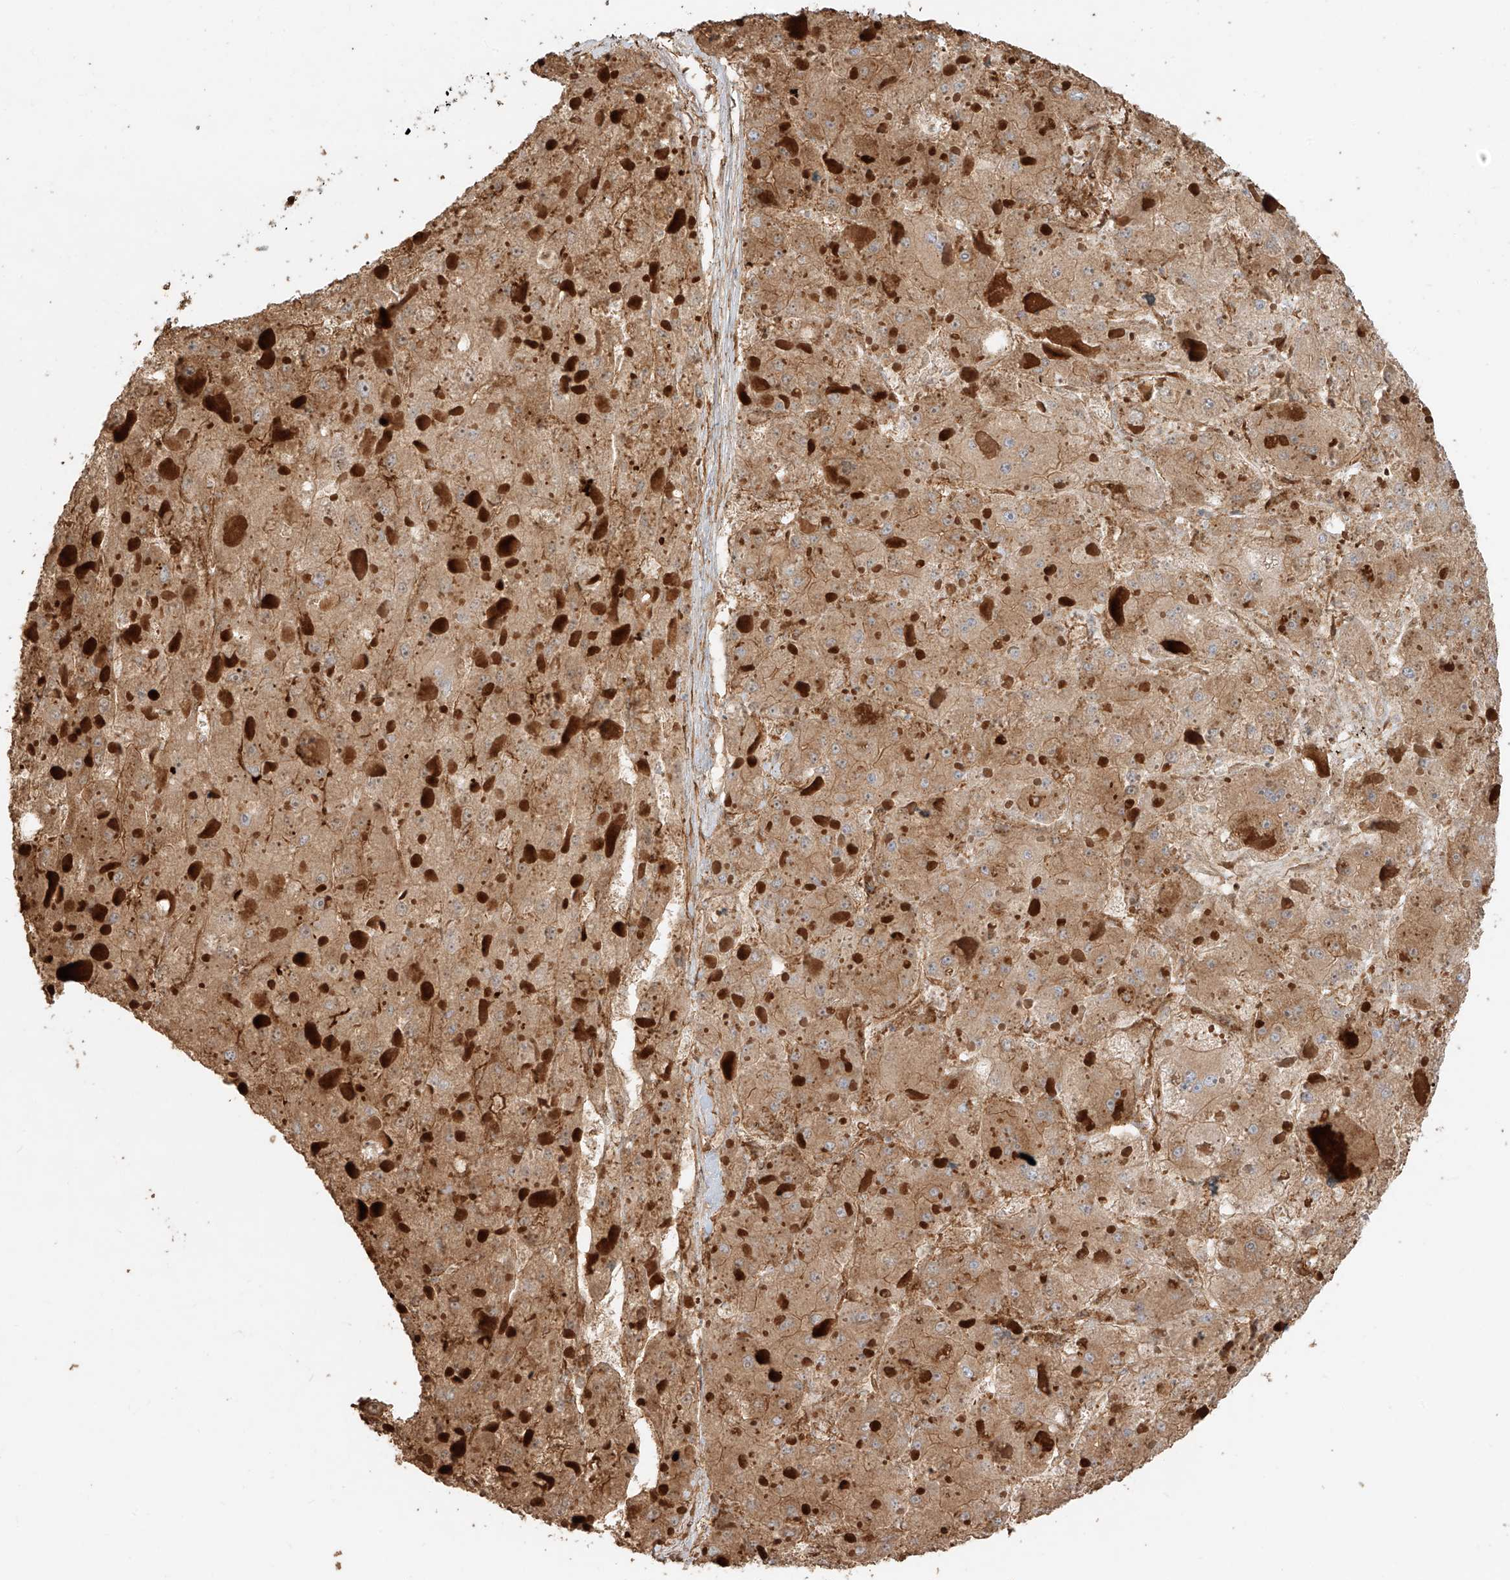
{"staining": {"intensity": "moderate", "quantity": ">75%", "location": "cytoplasmic/membranous"}, "tissue": "liver cancer", "cell_type": "Tumor cells", "image_type": "cancer", "snomed": [{"axis": "morphology", "description": "Carcinoma, Hepatocellular, NOS"}, {"axis": "topography", "description": "Liver"}], "caption": "High-power microscopy captured an IHC histopathology image of liver cancer, revealing moderate cytoplasmic/membranous expression in approximately >75% of tumor cells.", "gene": "SNX9", "patient": {"sex": "female", "age": 73}}